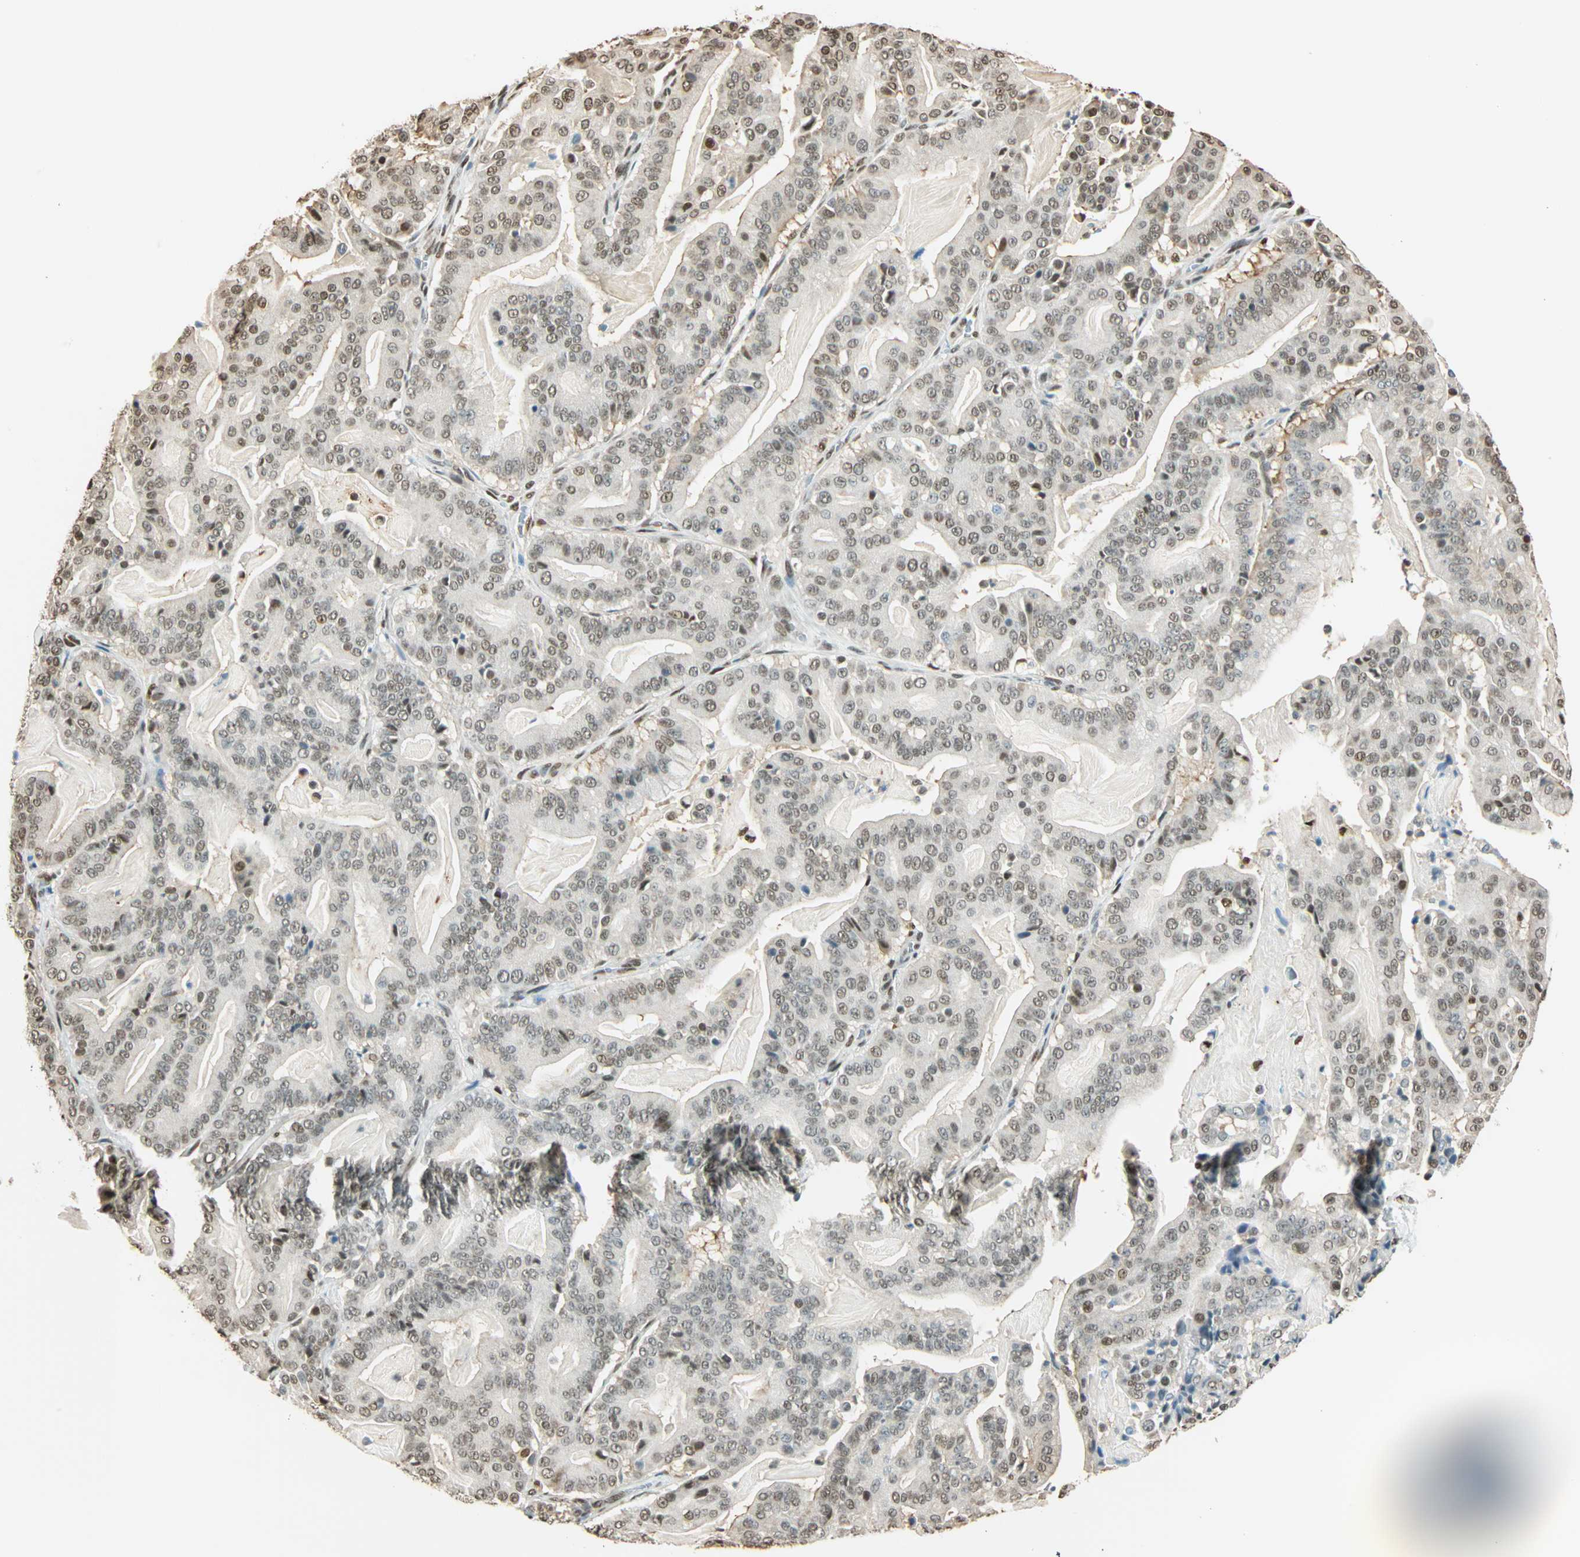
{"staining": {"intensity": "moderate", "quantity": "<25%", "location": "nuclear"}, "tissue": "pancreatic cancer", "cell_type": "Tumor cells", "image_type": "cancer", "snomed": [{"axis": "morphology", "description": "Adenocarcinoma, NOS"}, {"axis": "topography", "description": "Pancreas"}], "caption": "Brown immunohistochemical staining in human adenocarcinoma (pancreatic) displays moderate nuclear expression in about <25% of tumor cells.", "gene": "FANCG", "patient": {"sex": "male", "age": 63}}